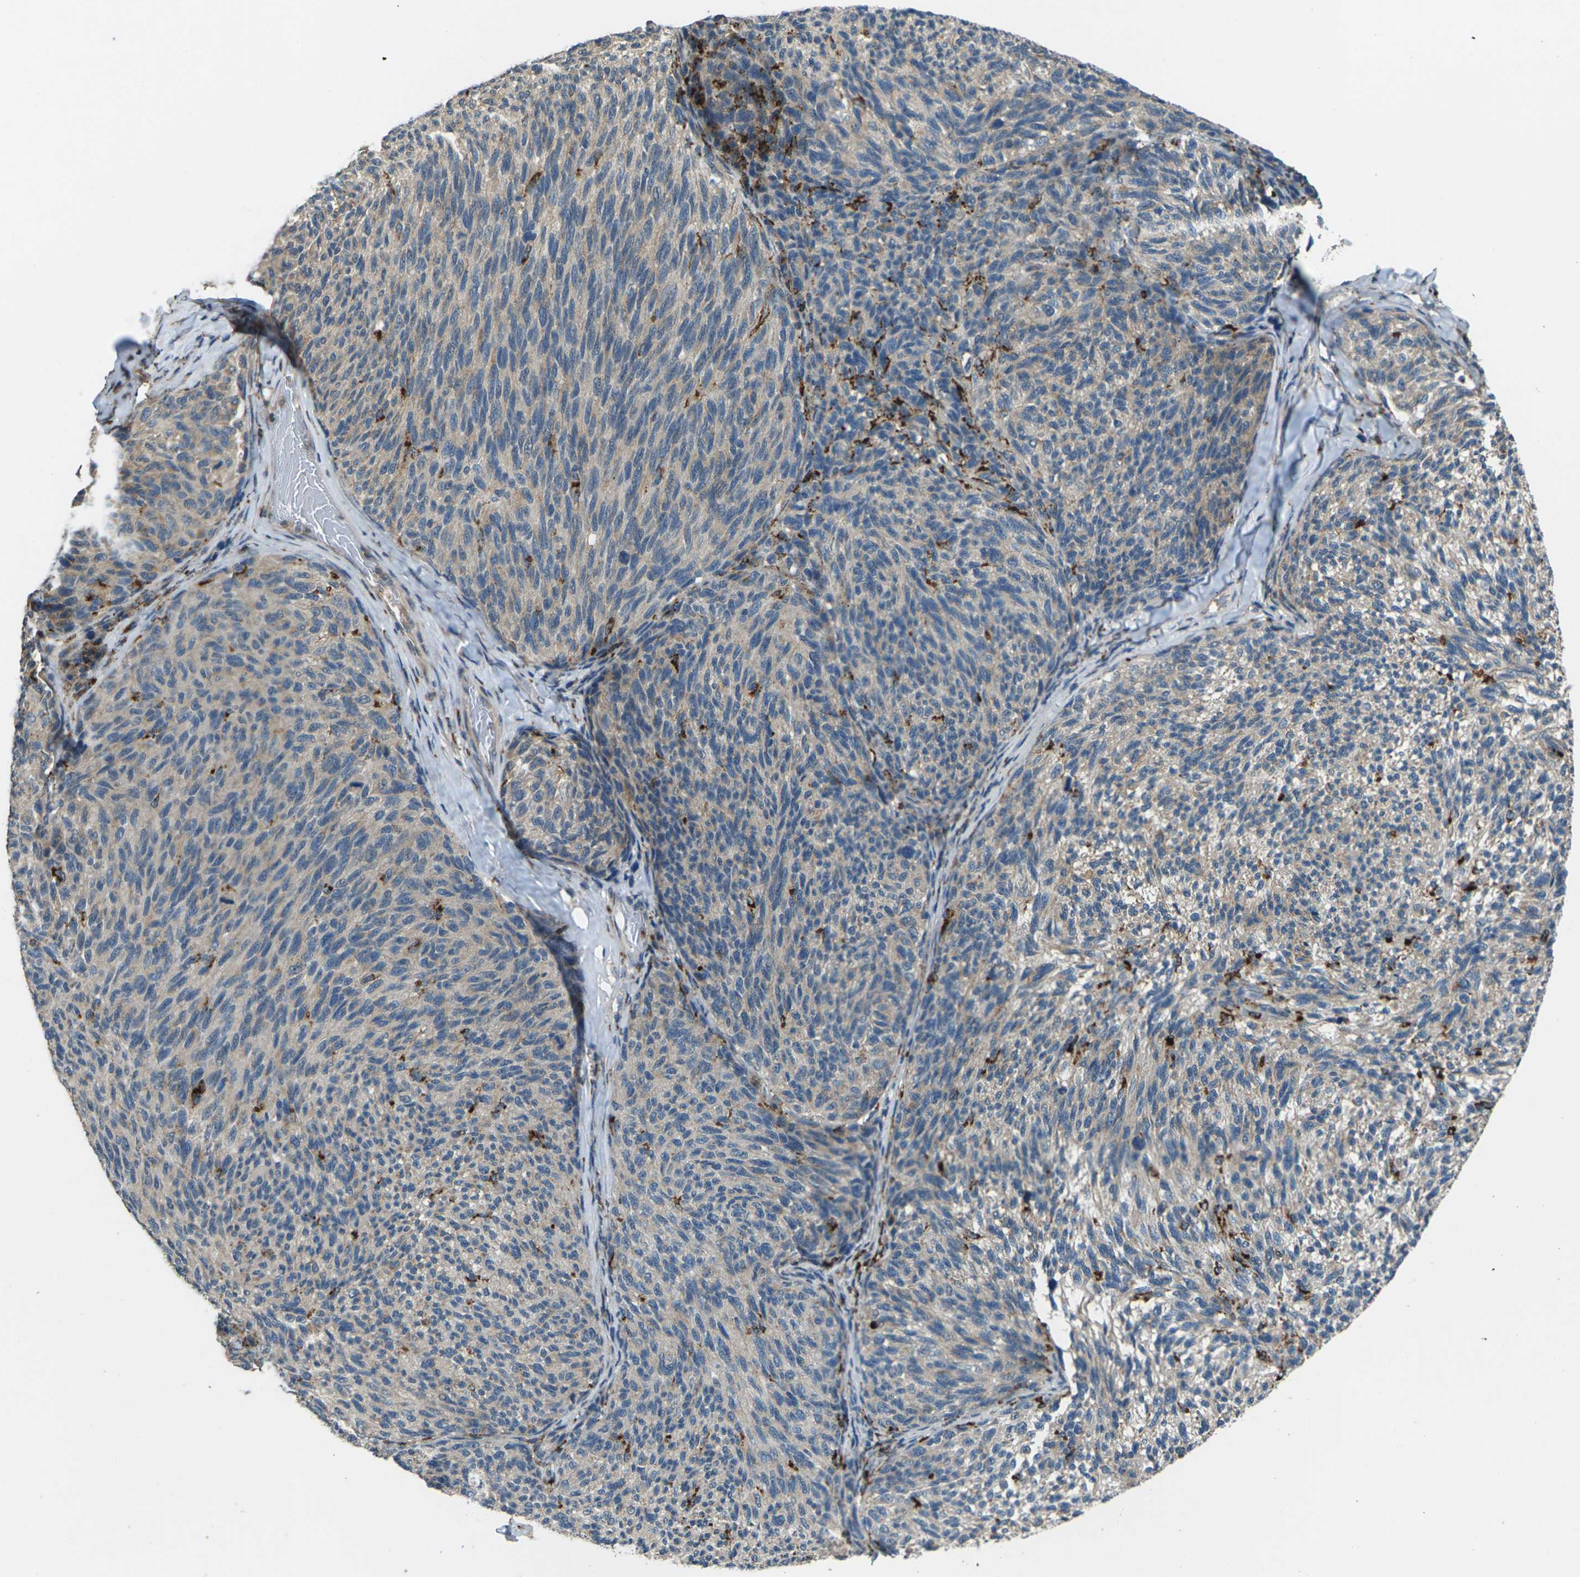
{"staining": {"intensity": "weak", "quantity": ">75%", "location": "cytoplasmic/membranous"}, "tissue": "melanoma", "cell_type": "Tumor cells", "image_type": "cancer", "snomed": [{"axis": "morphology", "description": "Malignant melanoma, NOS"}, {"axis": "topography", "description": "Skin"}], "caption": "About >75% of tumor cells in human malignant melanoma demonstrate weak cytoplasmic/membranous protein positivity as visualized by brown immunohistochemical staining.", "gene": "SLC31A2", "patient": {"sex": "female", "age": 73}}